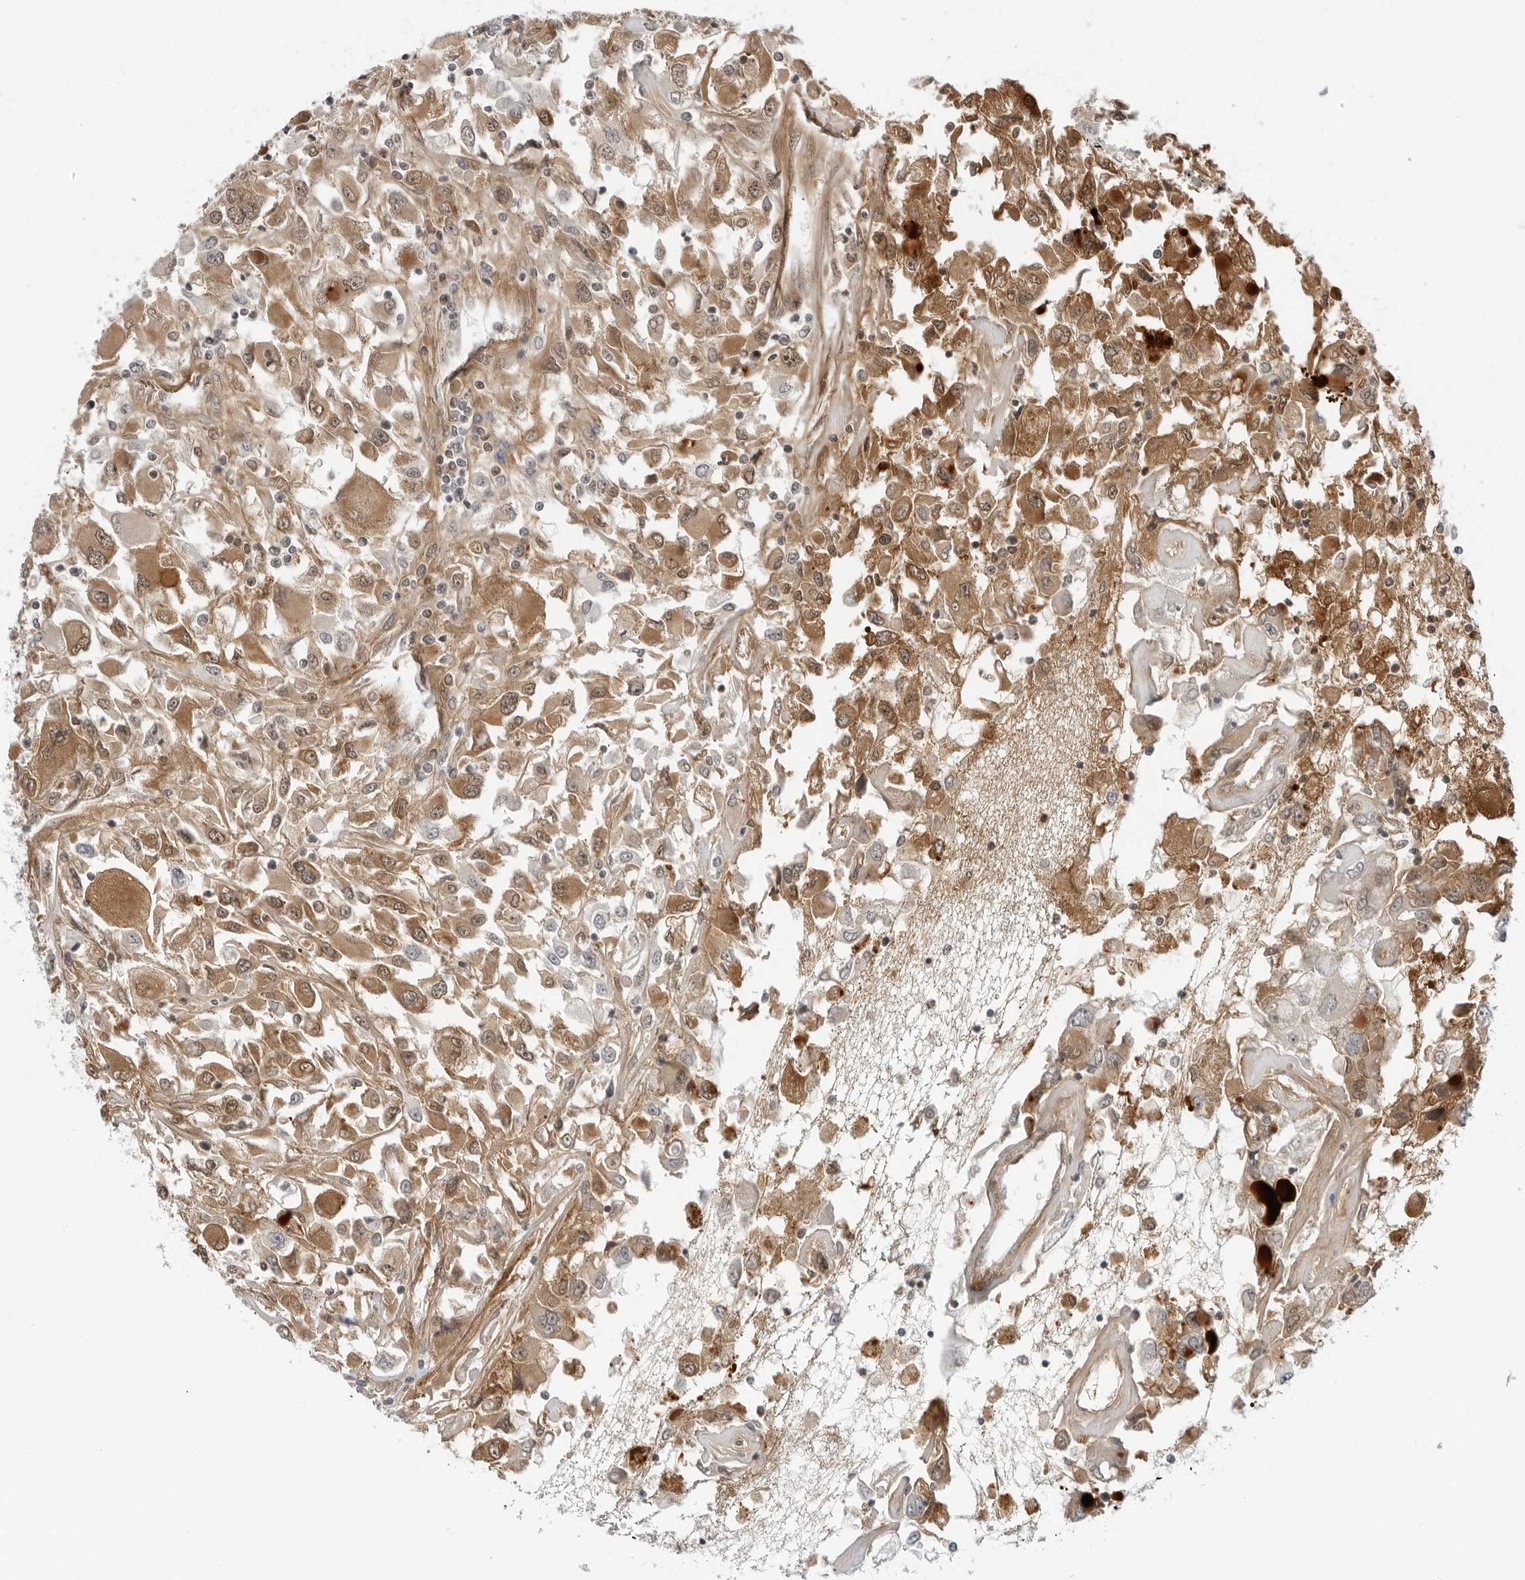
{"staining": {"intensity": "moderate", "quantity": ">75%", "location": "cytoplasmic/membranous"}, "tissue": "renal cancer", "cell_type": "Tumor cells", "image_type": "cancer", "snomed": [{"axis": "morphology", "description": "Adenocarcinoma, NOS"}, {"axis": "topography", "description": "Kidney"}], "caption": "Adenocarcinoma (renal) was stained to show a protein in brown. There is medium levels of moderate cytoplasmic/membranous positivity in about >75% of tumor cells.", "gene": "SUGCT", "patient": {"sex": "female", "age": 52}}